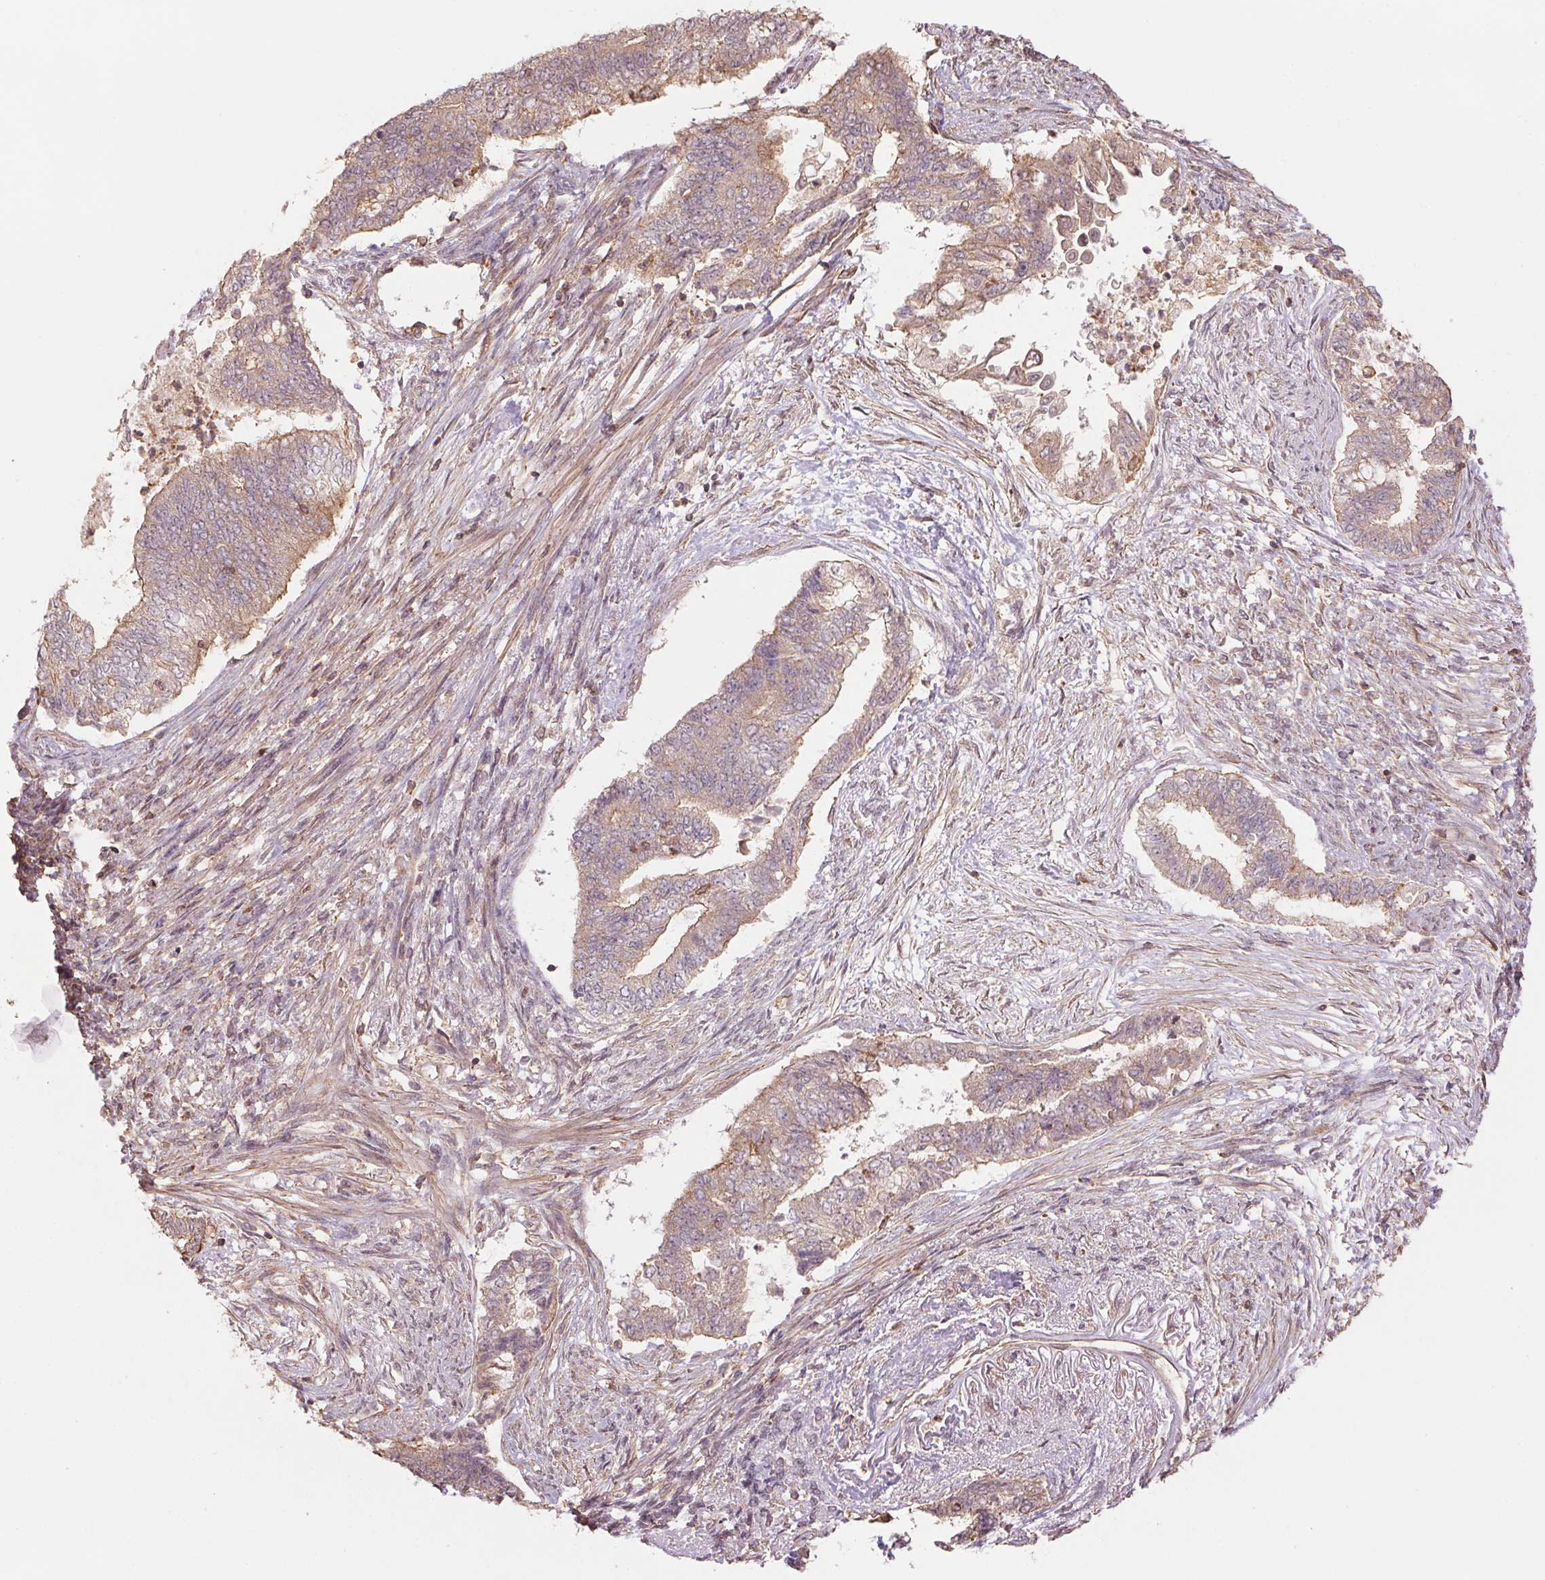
{"staining": {"intensity": "weak", "quantity": ">75%", "location": "cytoplasmic/membranous"}, "tissue": "endometrial cancer", "cell_type": "Tumor cells", "image_type": "cancer", "snomed": [{"axis": "morphology", "description": "Adenocarcinoma, NOS"}, {"axis": "topography", "description": "Endometrium"}], "caption": "Protein positivity by immunohistochemistry (IHC) reveals weak cytoplasmic/membranous staining in approximately >75% of tumor cells in endometrial cancer.", "gene": "TUBA3D", "patient": {"sex": "female", "age": 65}}